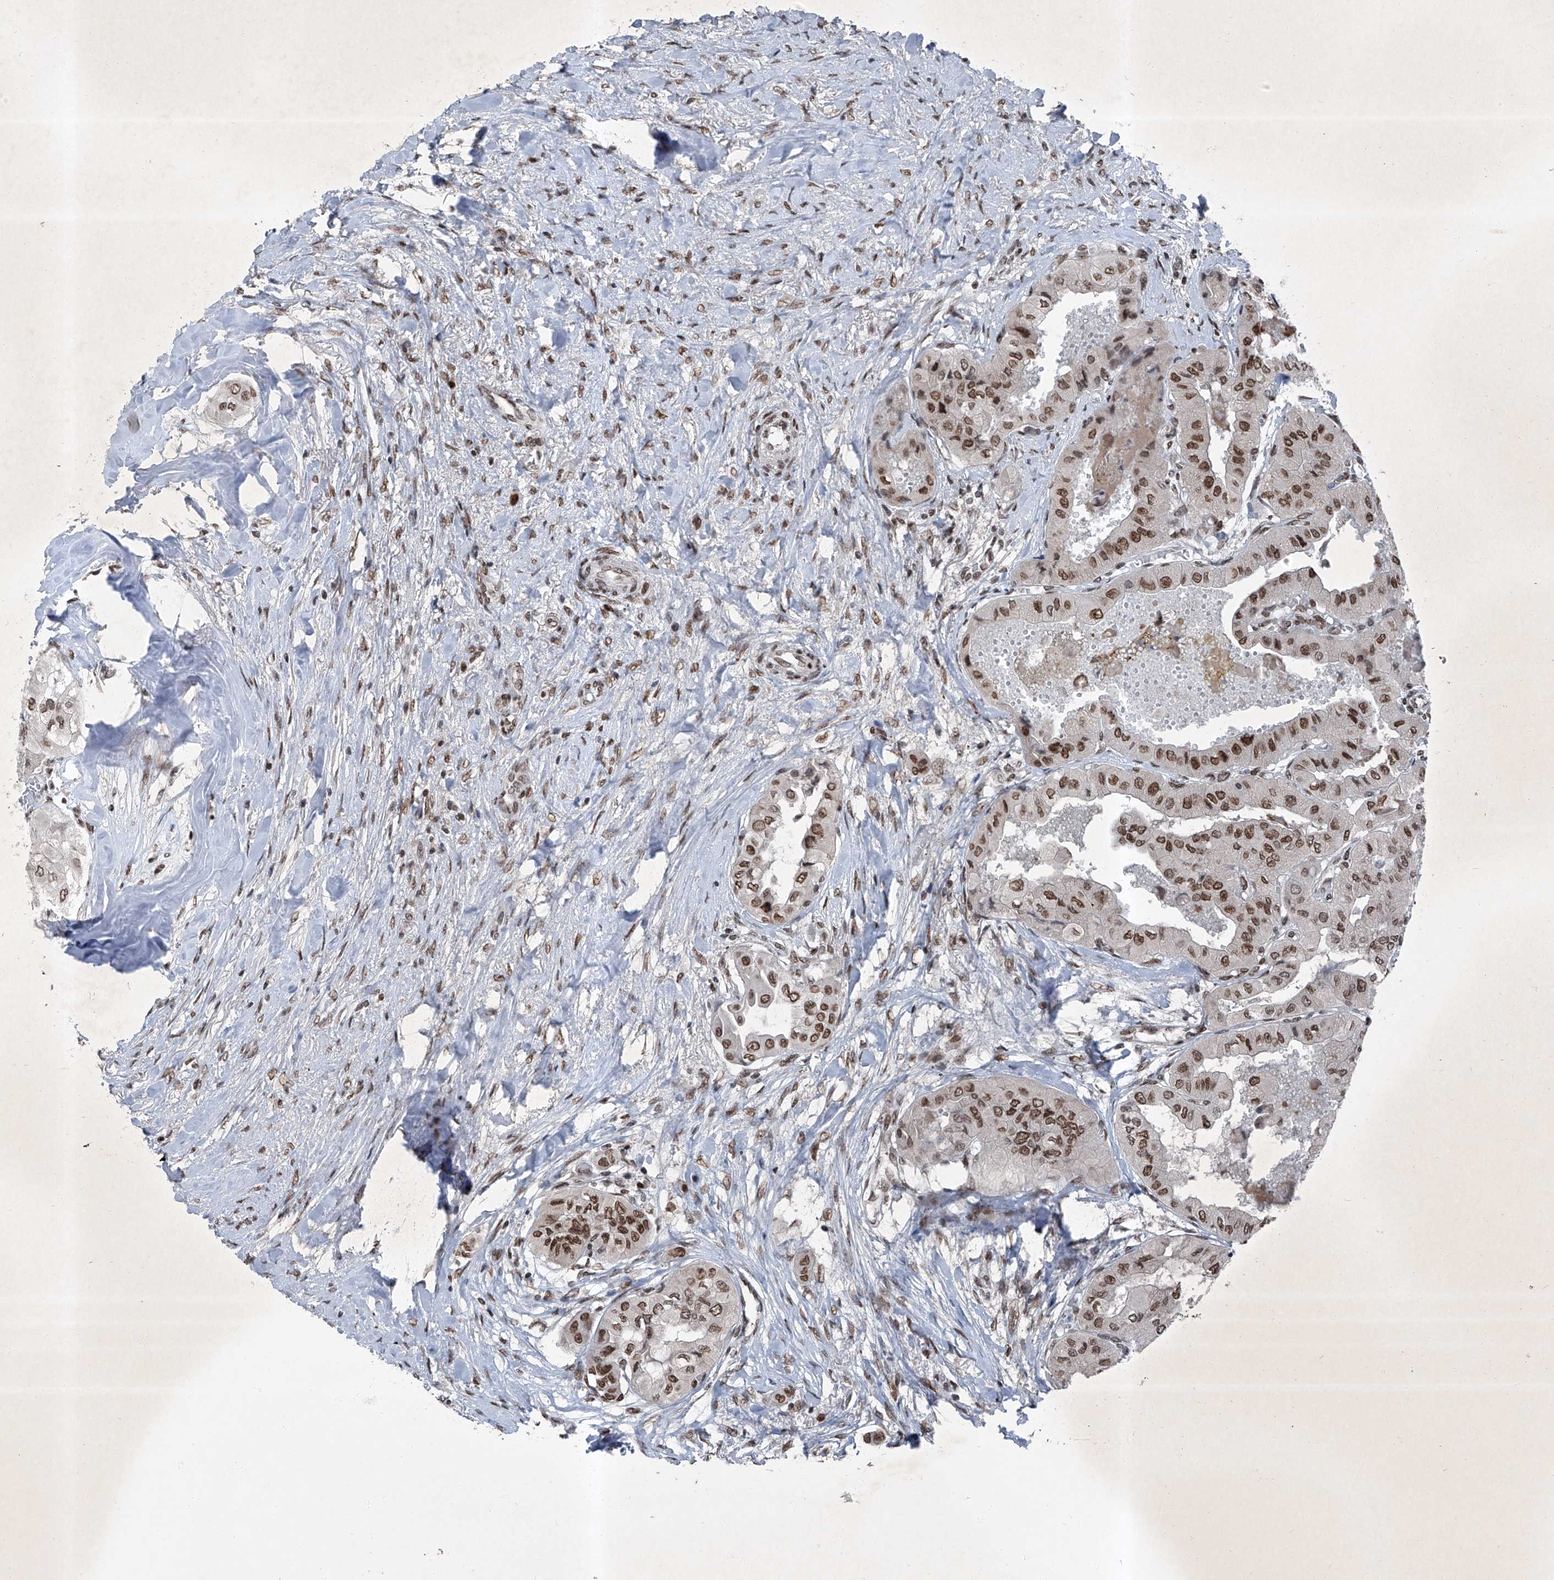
{"staining": {"intensity": "moderate", "quantity": ">75%", "location": "nuclear"}, "tissue": "thyroid cancer", "cell_type": "Tumor cells", "image_type": "cancer", "snomed": [{"axis": "morphology", "description": "Papillary adenocarcinoma, NOS"}, {"axis": "topography", "description": "Thyroid gland"}], "caption": "A brown stain labels moderate nuclear expression of a protein in papillary adenocarcinoma (thyroid) tumor cells. The protein of interest is stained brown, and the nuclei are stained in blue (DAB IHC with brightfield microscopy, high magnification).", "gene": "BMI1", "patient": {"sex": "female", "age": 59}}